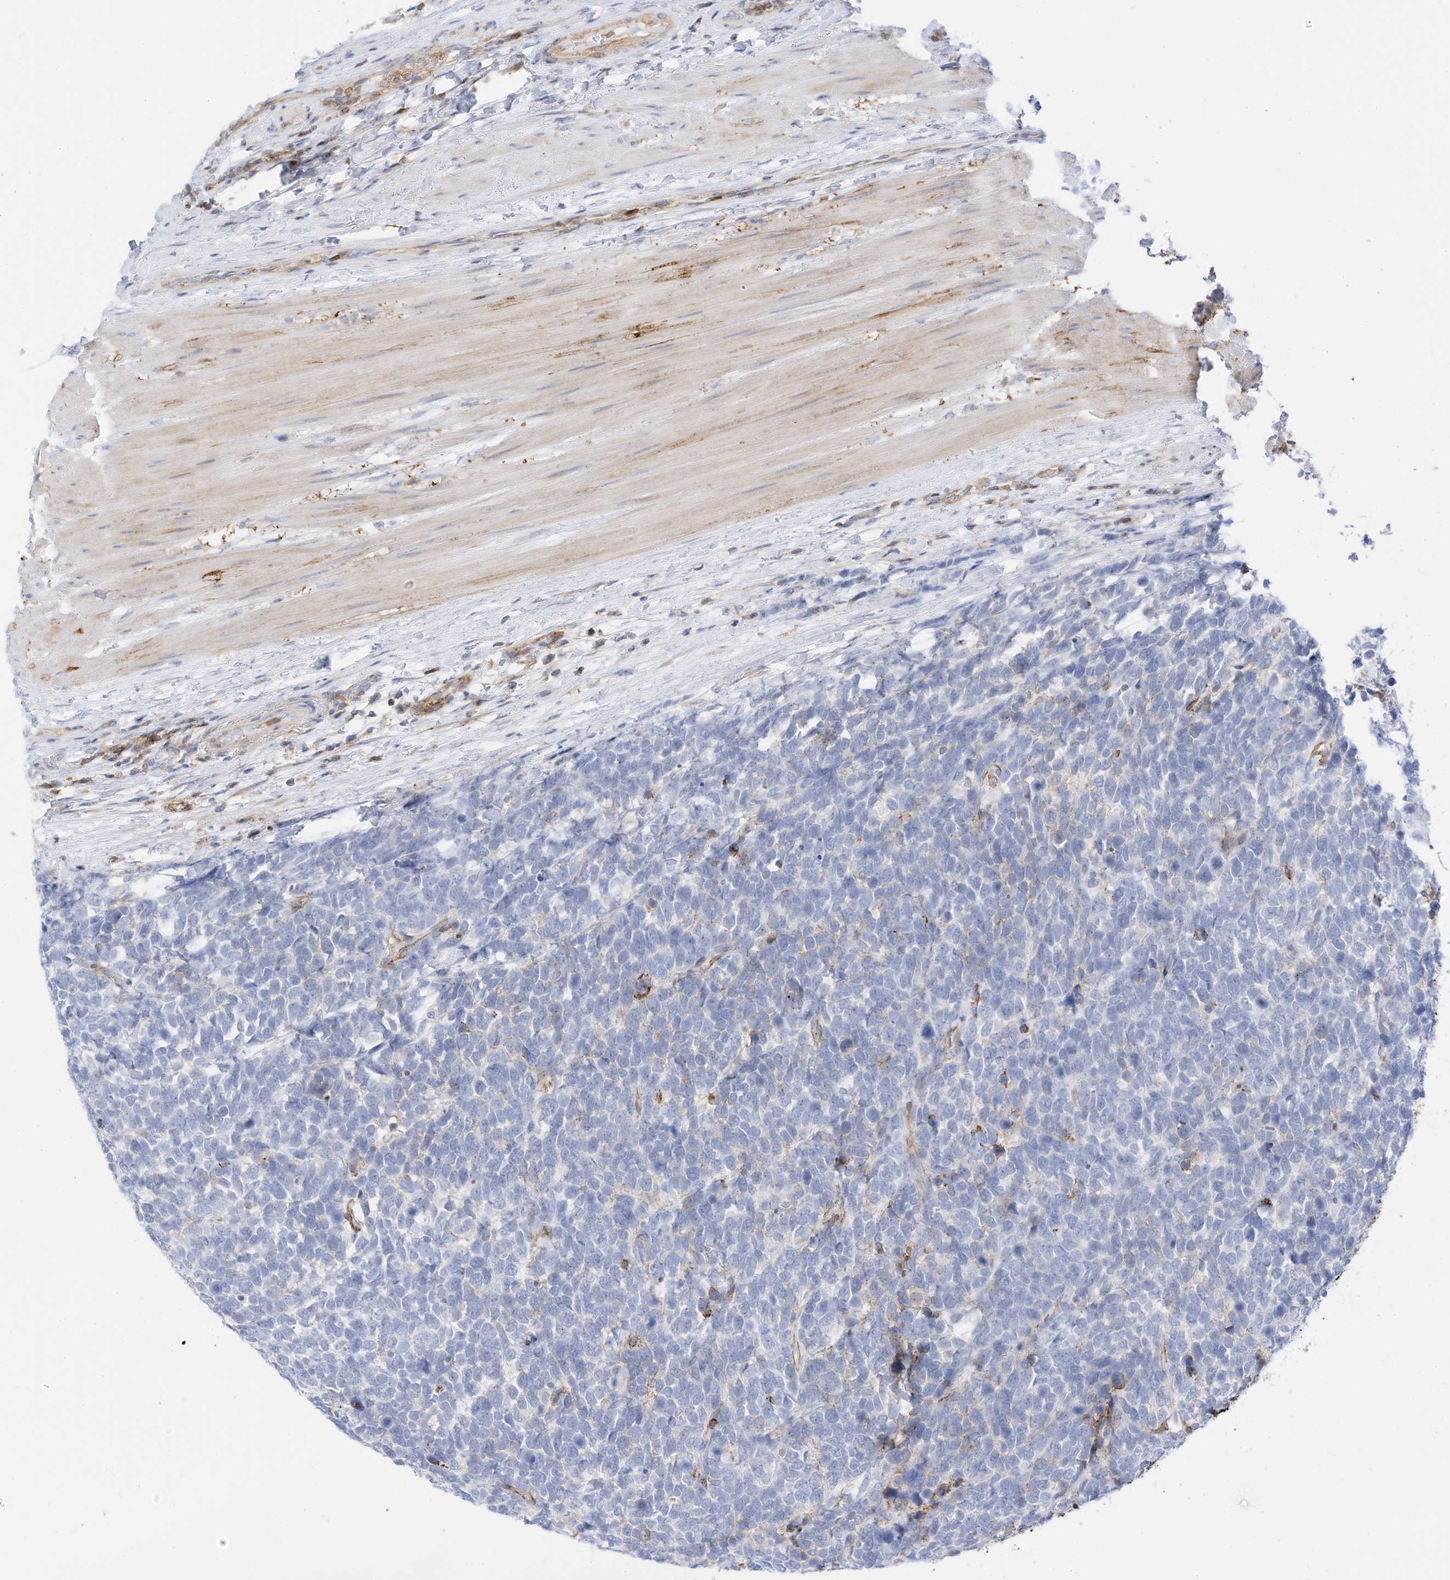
{"staining": {"intensity": "negative", "quantity": "none", "location": "none"}, "tissue": "urothelial cancer", "cell_type": "Tumor cells", "image_type": "cancer", "snomed": [{"axis": "morphology", "description": "Urothelial carcinoma, High grade"}, {"axis": "topography", "description": "Urinary bladder"}], "caption": "High magnification brightfield microscopy of urothelial cancer stained with DAB (brown) and counterstained with hematoxylin (blue): tumor cells show no significant positivity.", "gene": "TXNDC9", "patient": {"sex": "female", "age": 82}}